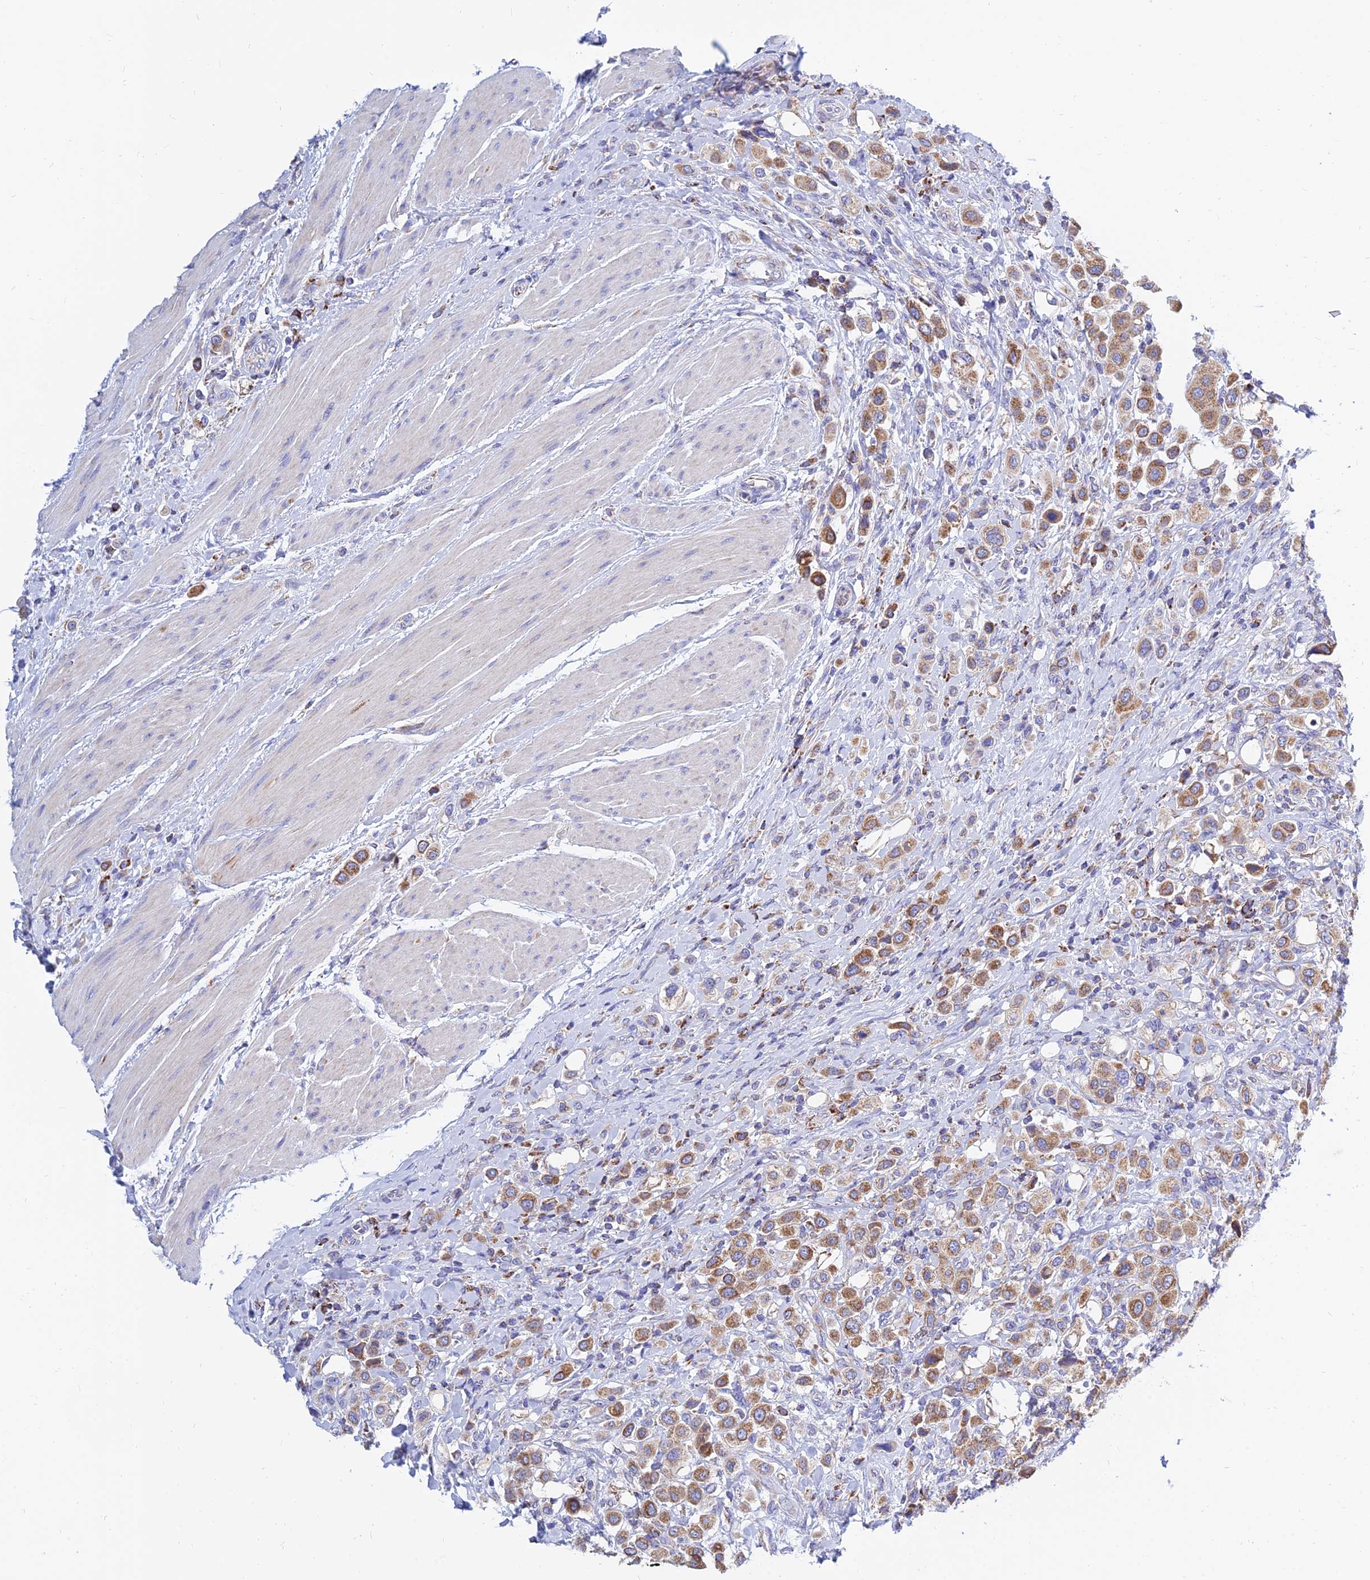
{"staining": {"intensity": "moderate", "quantity": ">75%", "location": "cytoplasmic/membranous"}, "tissue": "urothelial cancer", "cell_type": "Tumor cells", "image_type": "cancer", "snomed": [{"axis": "morphology", "description": "Urothelial carcinoma, High grade"}, {"axis": "topography", "description": "Urinary bladder"}], "caption": "Immunohistochemistry photomicrograph of neoplastic tissue: human urothelial cancer stained using immunohistochemistry reveals medium levels of moderate protein expression localized specifically in the cytoplasmic/membranous of tumor cells, appearing as a cytoplasmic/membranous brown color.", "gene": "MGST1", "patient": {"sex": "male", "age": 50}}